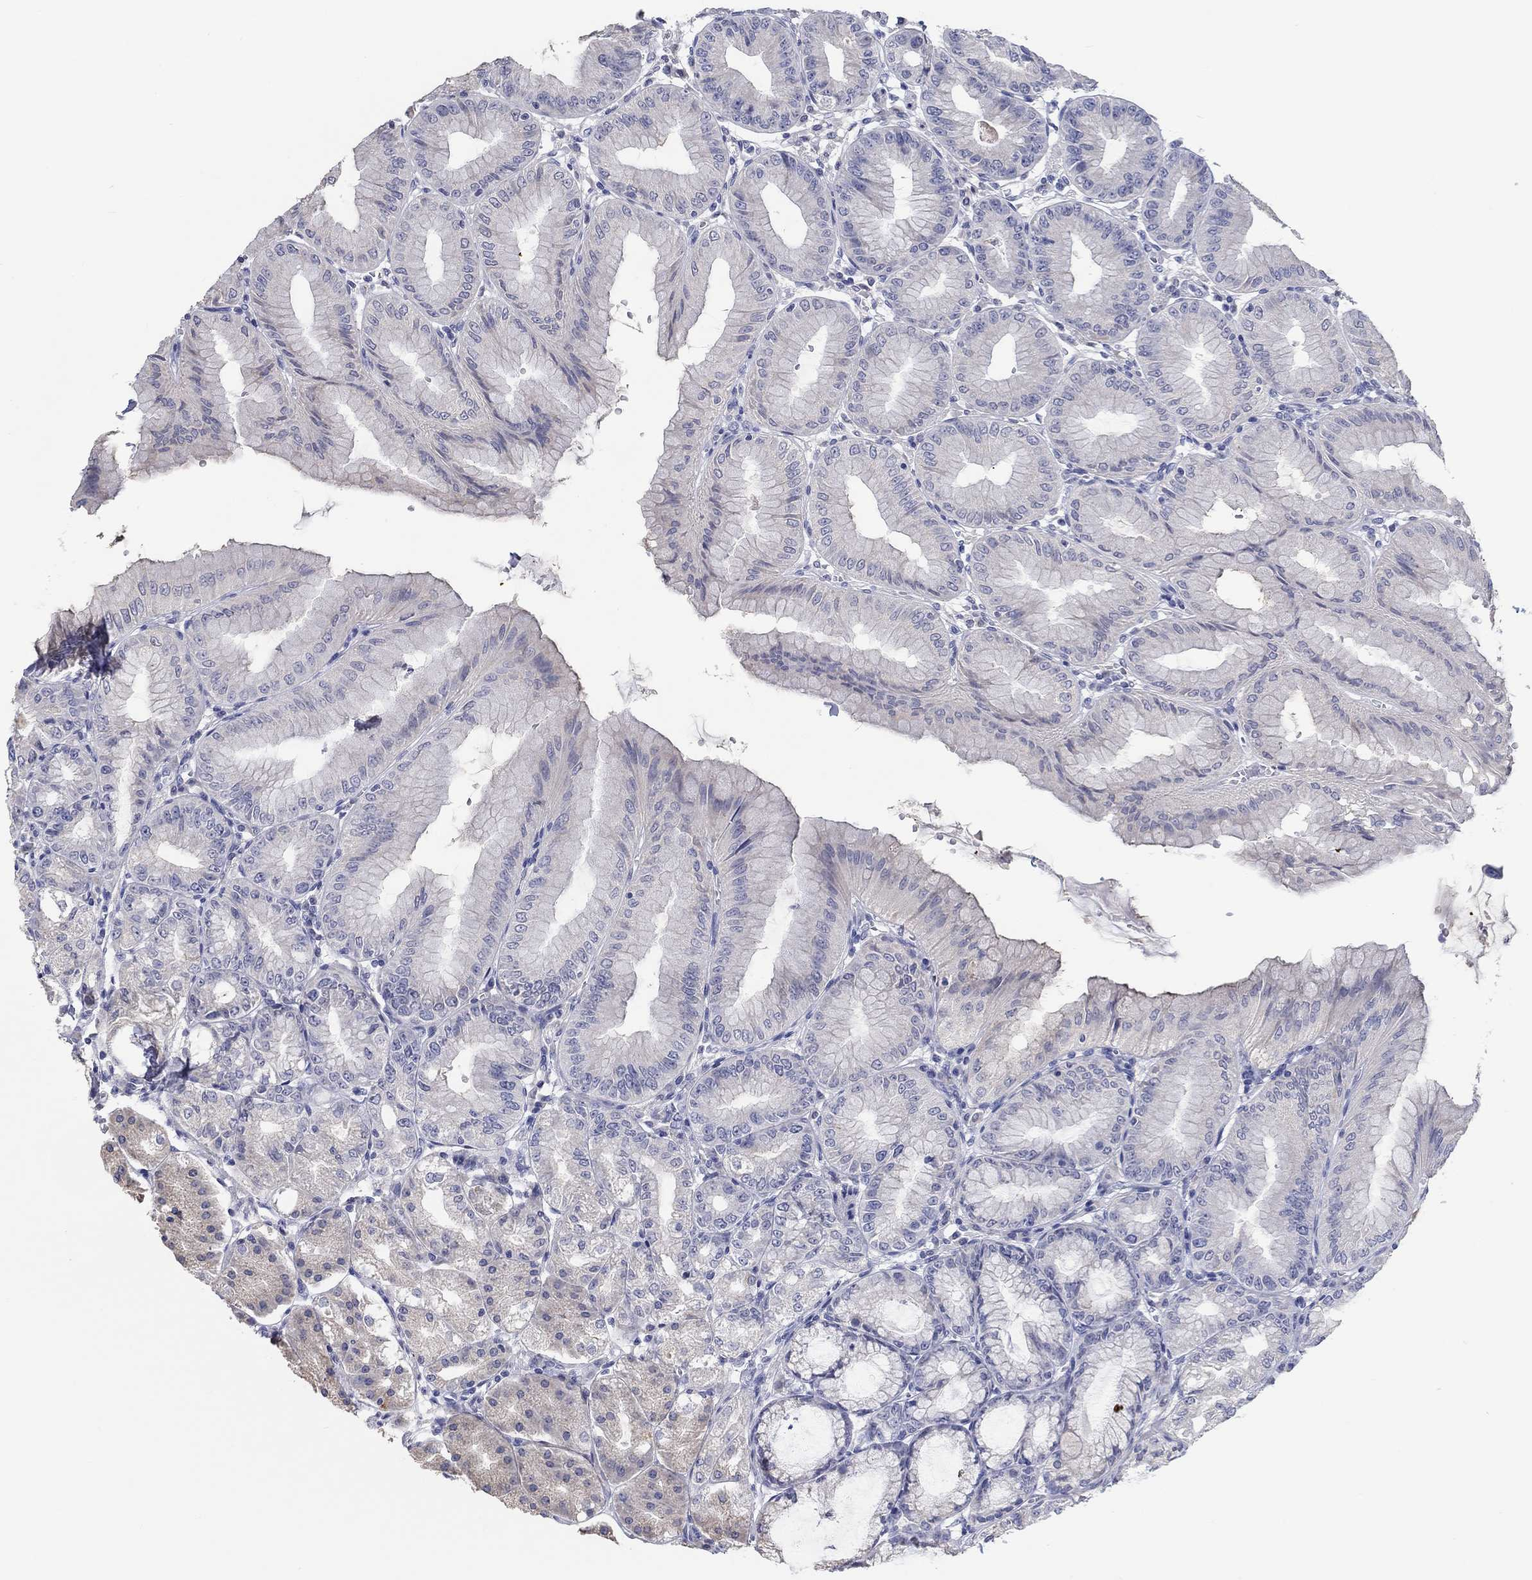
{"staining": {"intensity": "negative", "quantity": "none", "location": "none"}, "tissue": "stomach", "cell_type": "Glandular cells", "image_type": "normal", "snomed": [{"axis": "morphology", "description": "Normal tissue, NOS"}, {"axis": "topography", "description": "Stomach"}], "caption": "DAB (3,3'-diaminobenzidine) immunohistochemical staining of benign human stomach demonstrates no significant staining in glandular cells. (Immunohistochemistry (ihc), brightfield microscopy, high magnification).", "gene": "LRRC4C", "patient": {"sex": "male", "age": 71}}